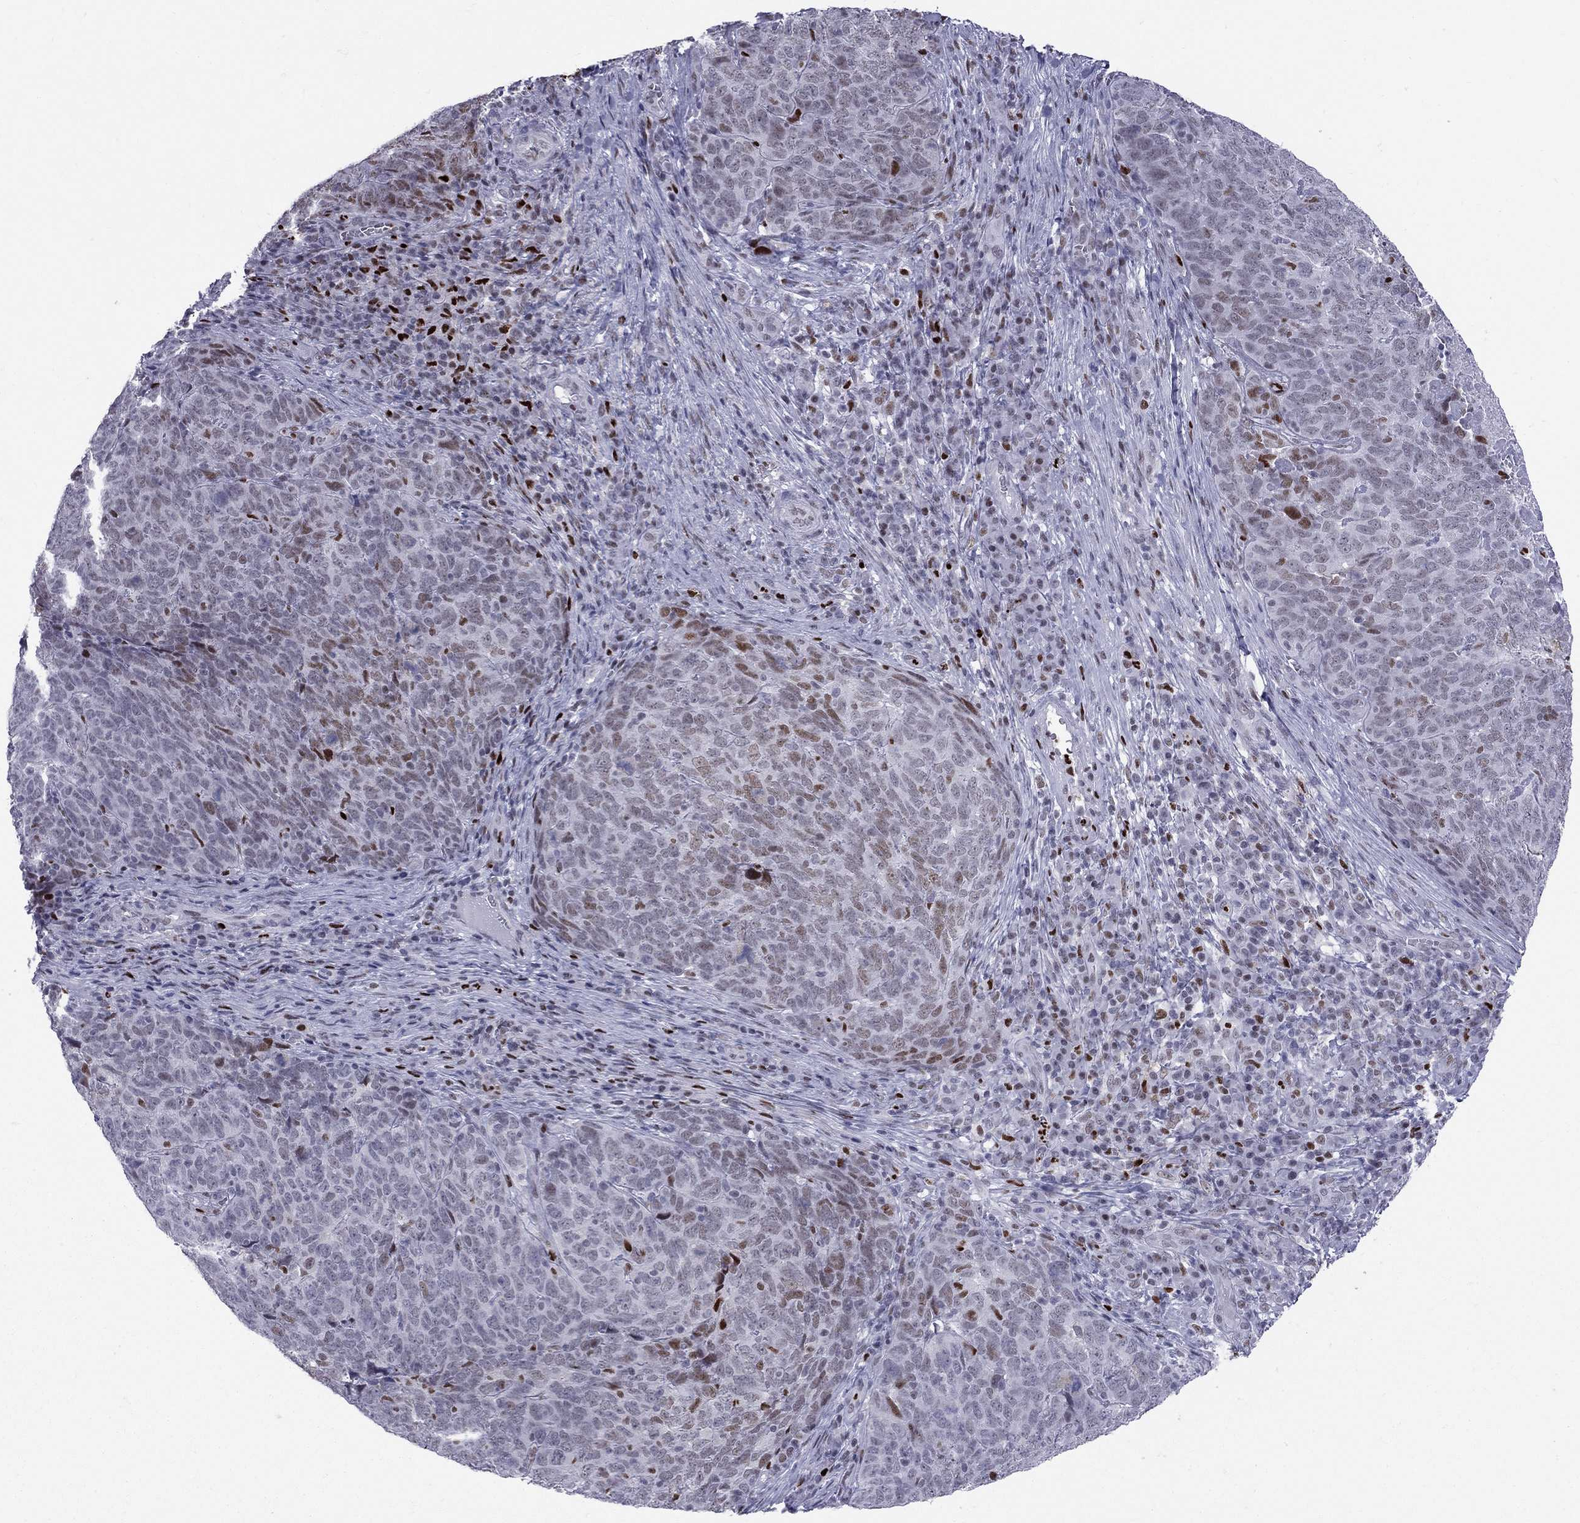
{"staining": {"intensity": "strong", "quantity": "<25%", "location": "nuclear"}, "tissue": "skin cancer", "cell_type": "Tumor cells", "image_type": "cancer", "snomed": [{"axis": "morphology", "description": "Squamous cell carcinoma, NOS"}, {"axis": "topography", "description": "Skin"}, {"axis": "topography", "description": "Anal"}], "caption": "Skin cancer stained with DAB IHC exhibits medium levels of strong nuclear expression in about <25% of tumor cells. Immunohistochemistry stains the protein of interest in brown and the nuclei are stained blue.", "gene": "PCGF3", "patient": {"sex": "female", "age": 51}}